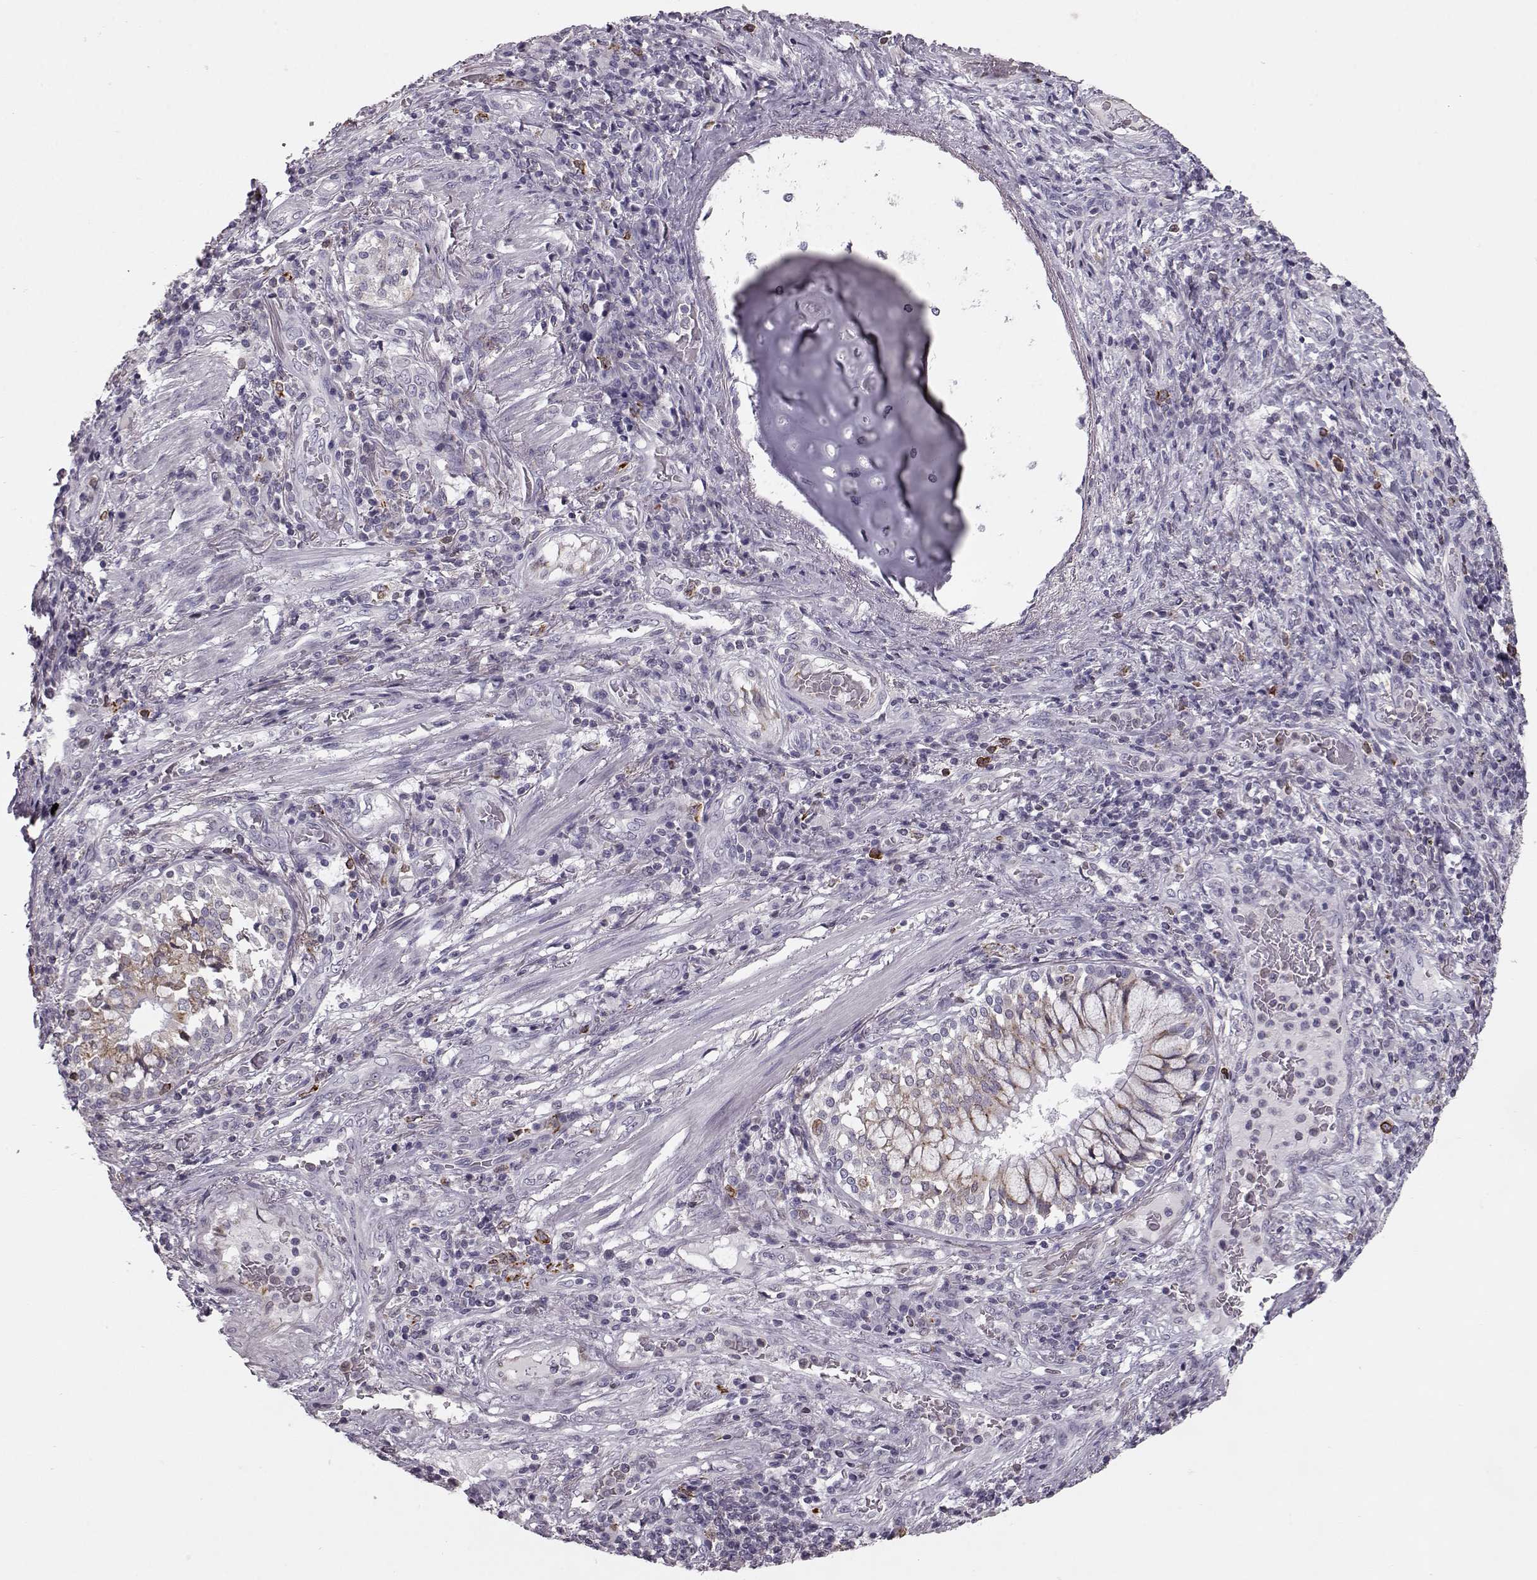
{"staining": {"intensity": "weak", "quantity": "<25%", "location": "cytoplasmic/membranous"}, "tissue": "lung cancer", "cell_type": "Tumor cells", "image_type": "cancer", "snomed": [{"axis": "morphology", "description": "Normal tissue, NOS"}, {"axis": "morphology", "description": "Squamous cell carcinoma, NOS"}, {"axis": "topography", "description": "Bronchus"}, {"axis": "topography", "description": "Lung"}], "caption": "Image shows no protein staining in tumor cells of lung squamous cell carcinoma tissue.", "gene": "ELOVL5", "patient": {"sex": "male", "age": 64}}